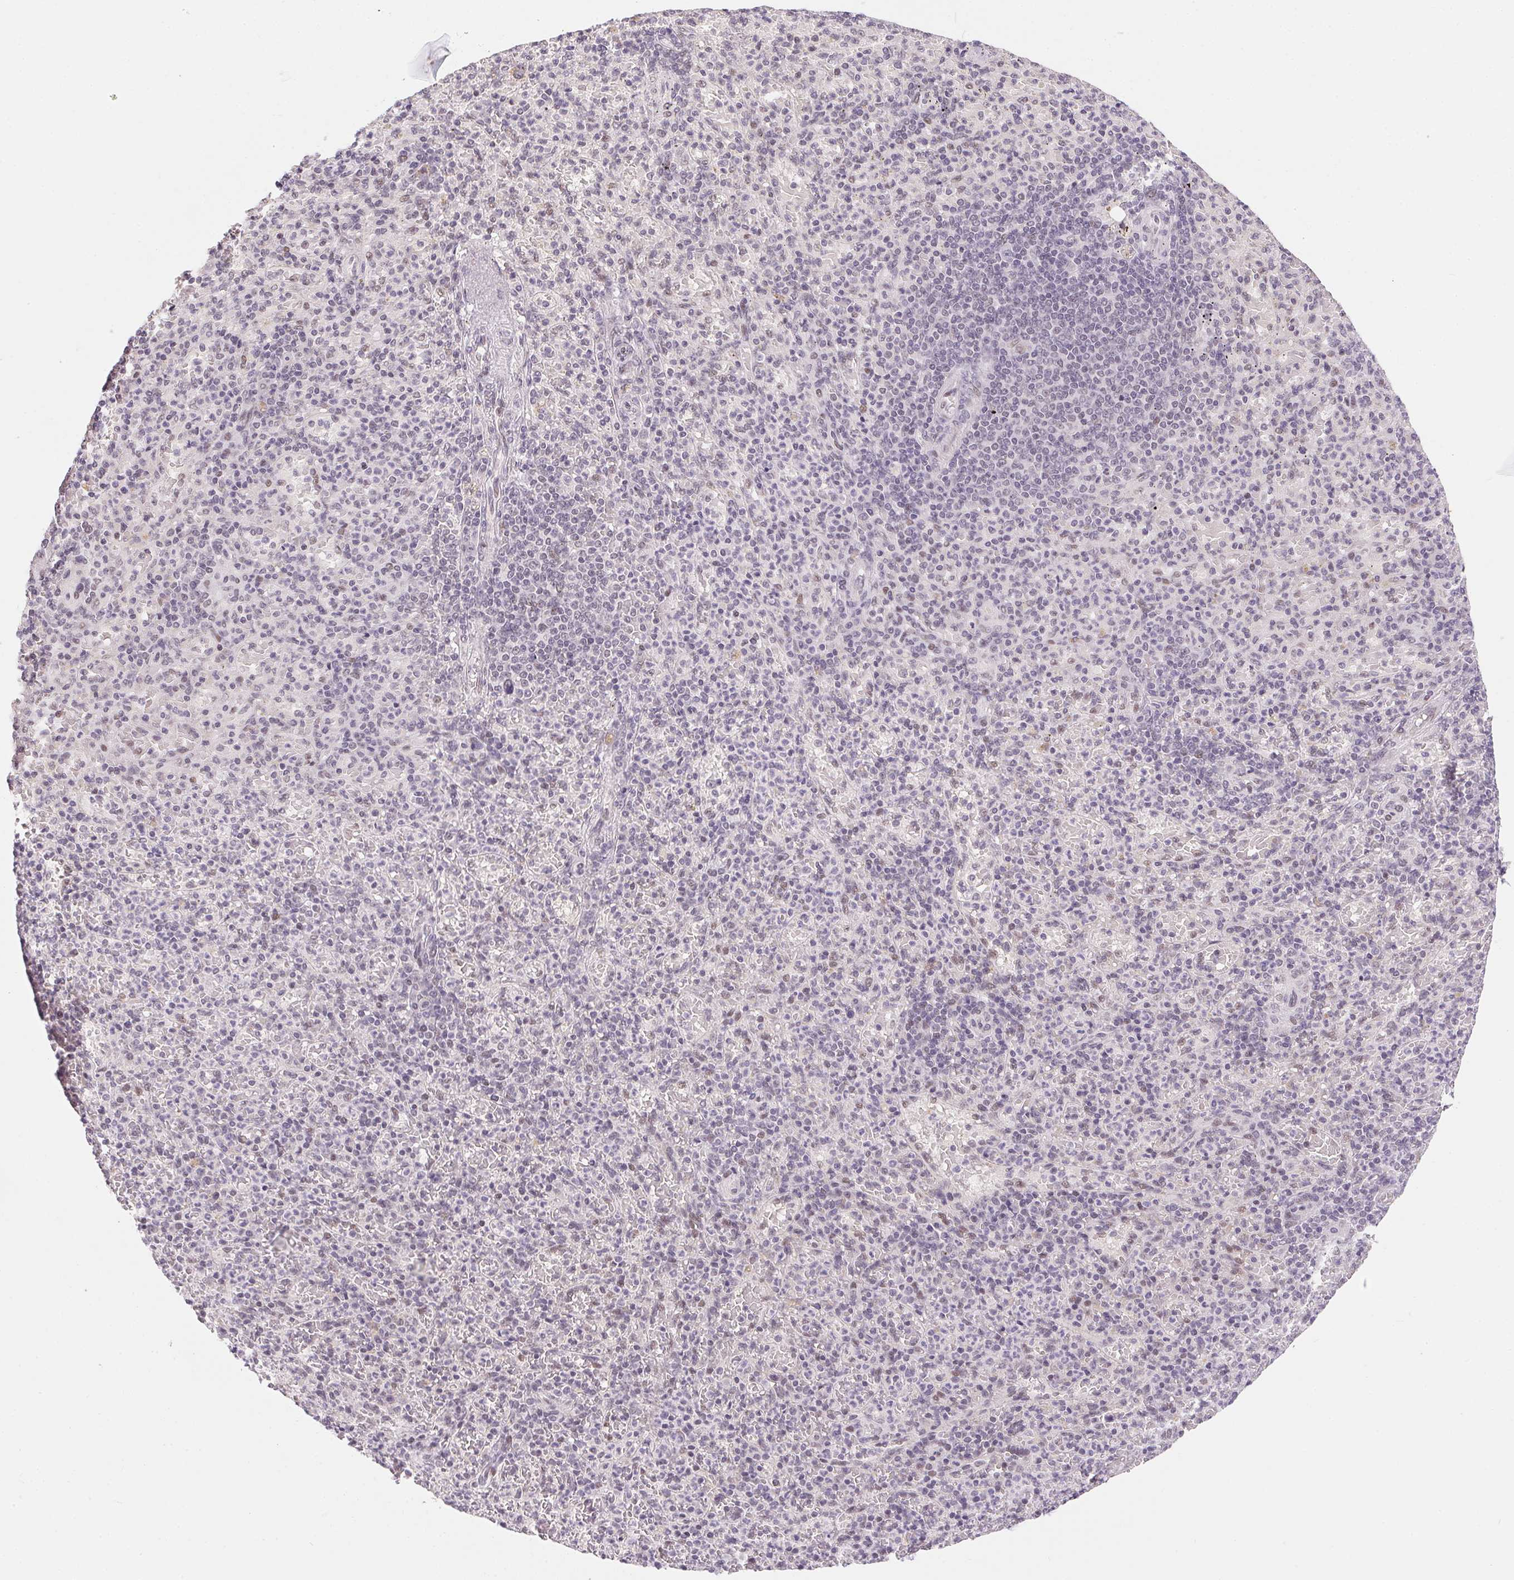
{"staining": {"intensity": "negative", "quantity": "none", "location": "none"}, "tissue": "spleen", "cell_type": "Cells in red pulp", "image_type": "normal", "snomed": [{"axis": "morphology", "description": "Normal tissue, NOS"}, {"axis": "topography", "description": "Spleen"}], "caption": "Cells in red pulp show no significant protein expression in normal spleen. (IHC, brightfield microscopy, high magnification).", "gene": "KDM4D", "patient": {"sex": "female", "age": 74}}